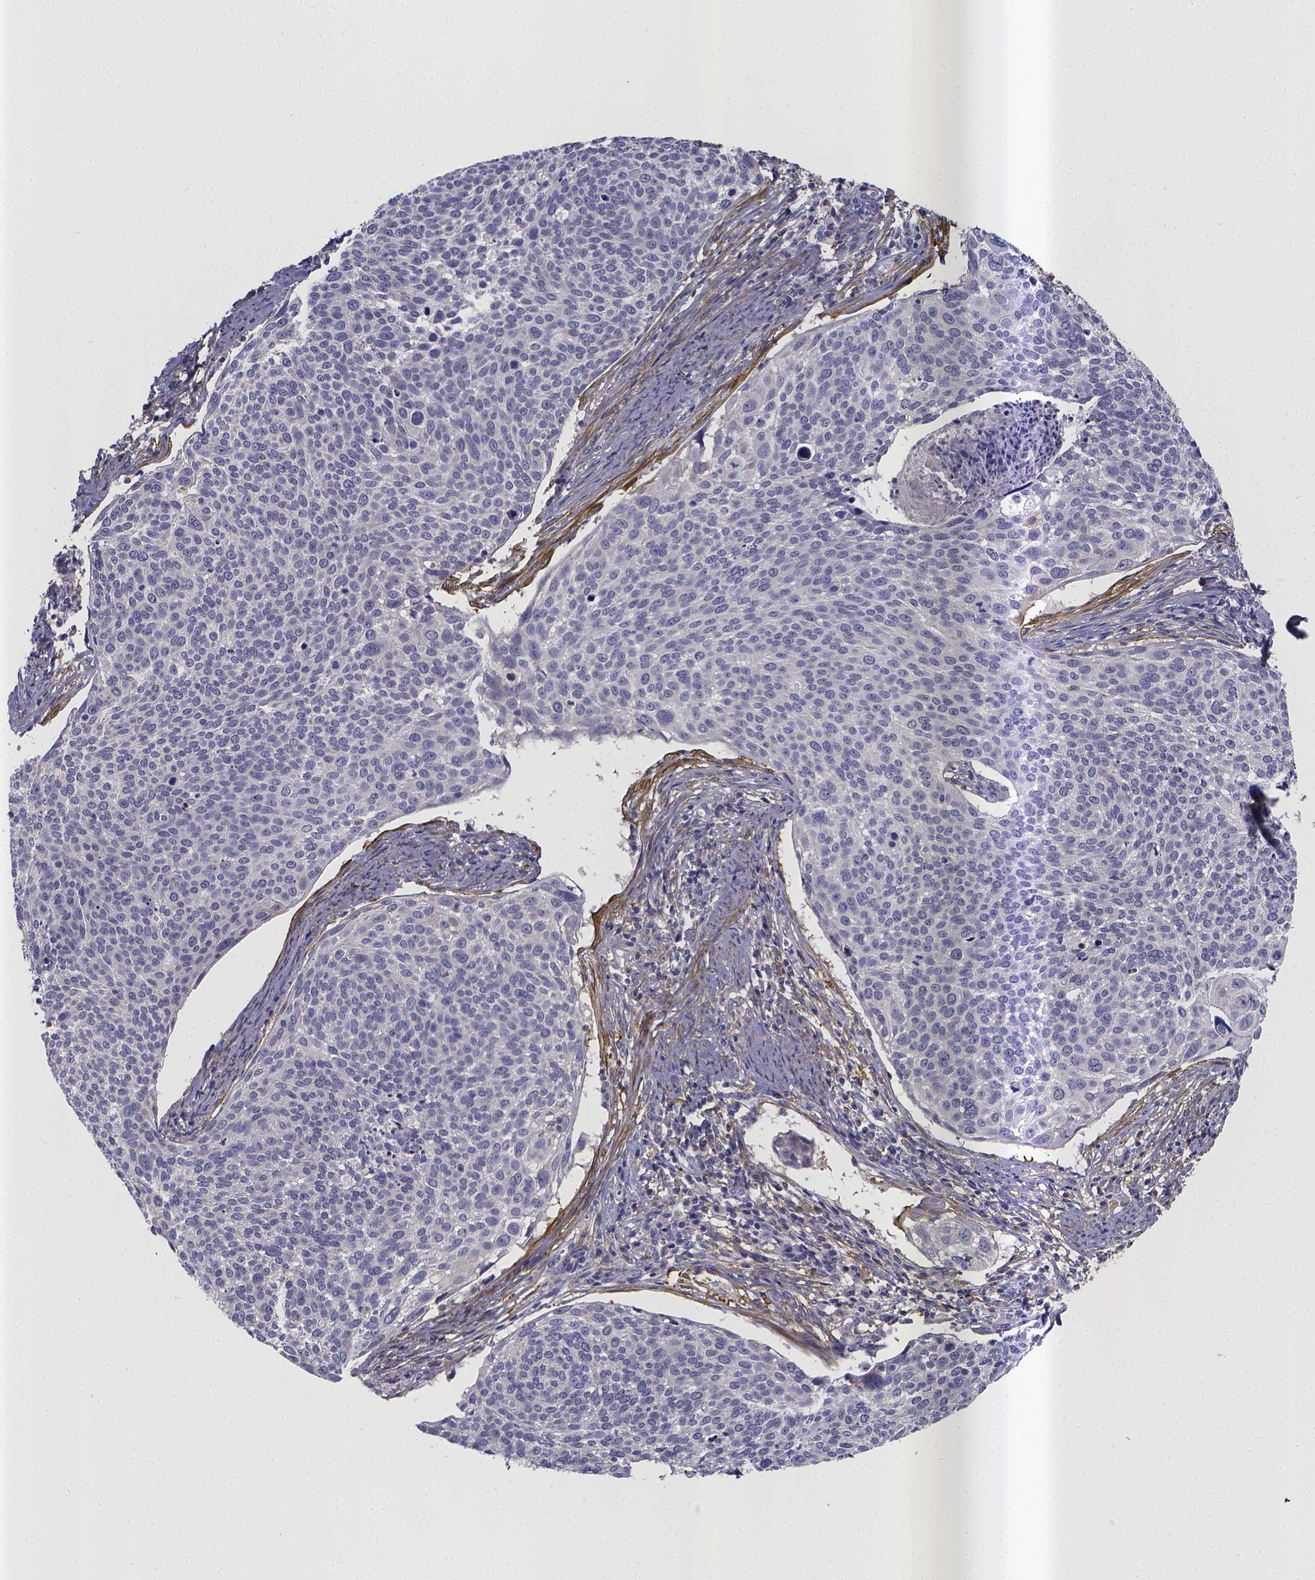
{"staining": {"intensity": "negative", "quantity": "none", "location": "none"}, "tissue": "cervical cancer", "cell_type": "Tumor cells", "image_type": "cancer", "snomed": [{"axis": "morphology", "description": "Squamous cell carcinoma, NOS"}, {"axis": "topography", "description": "Cervix"}], "caption": "Immunohistochemistry histopathology image of neoplastic tissue: cervical cancer (squamous cell carcinoma) stained with DAB exhibits no significant protein positivity in tumor cells.", "gene": "RERG", "patient": {"sex": "female", "age": 39}}